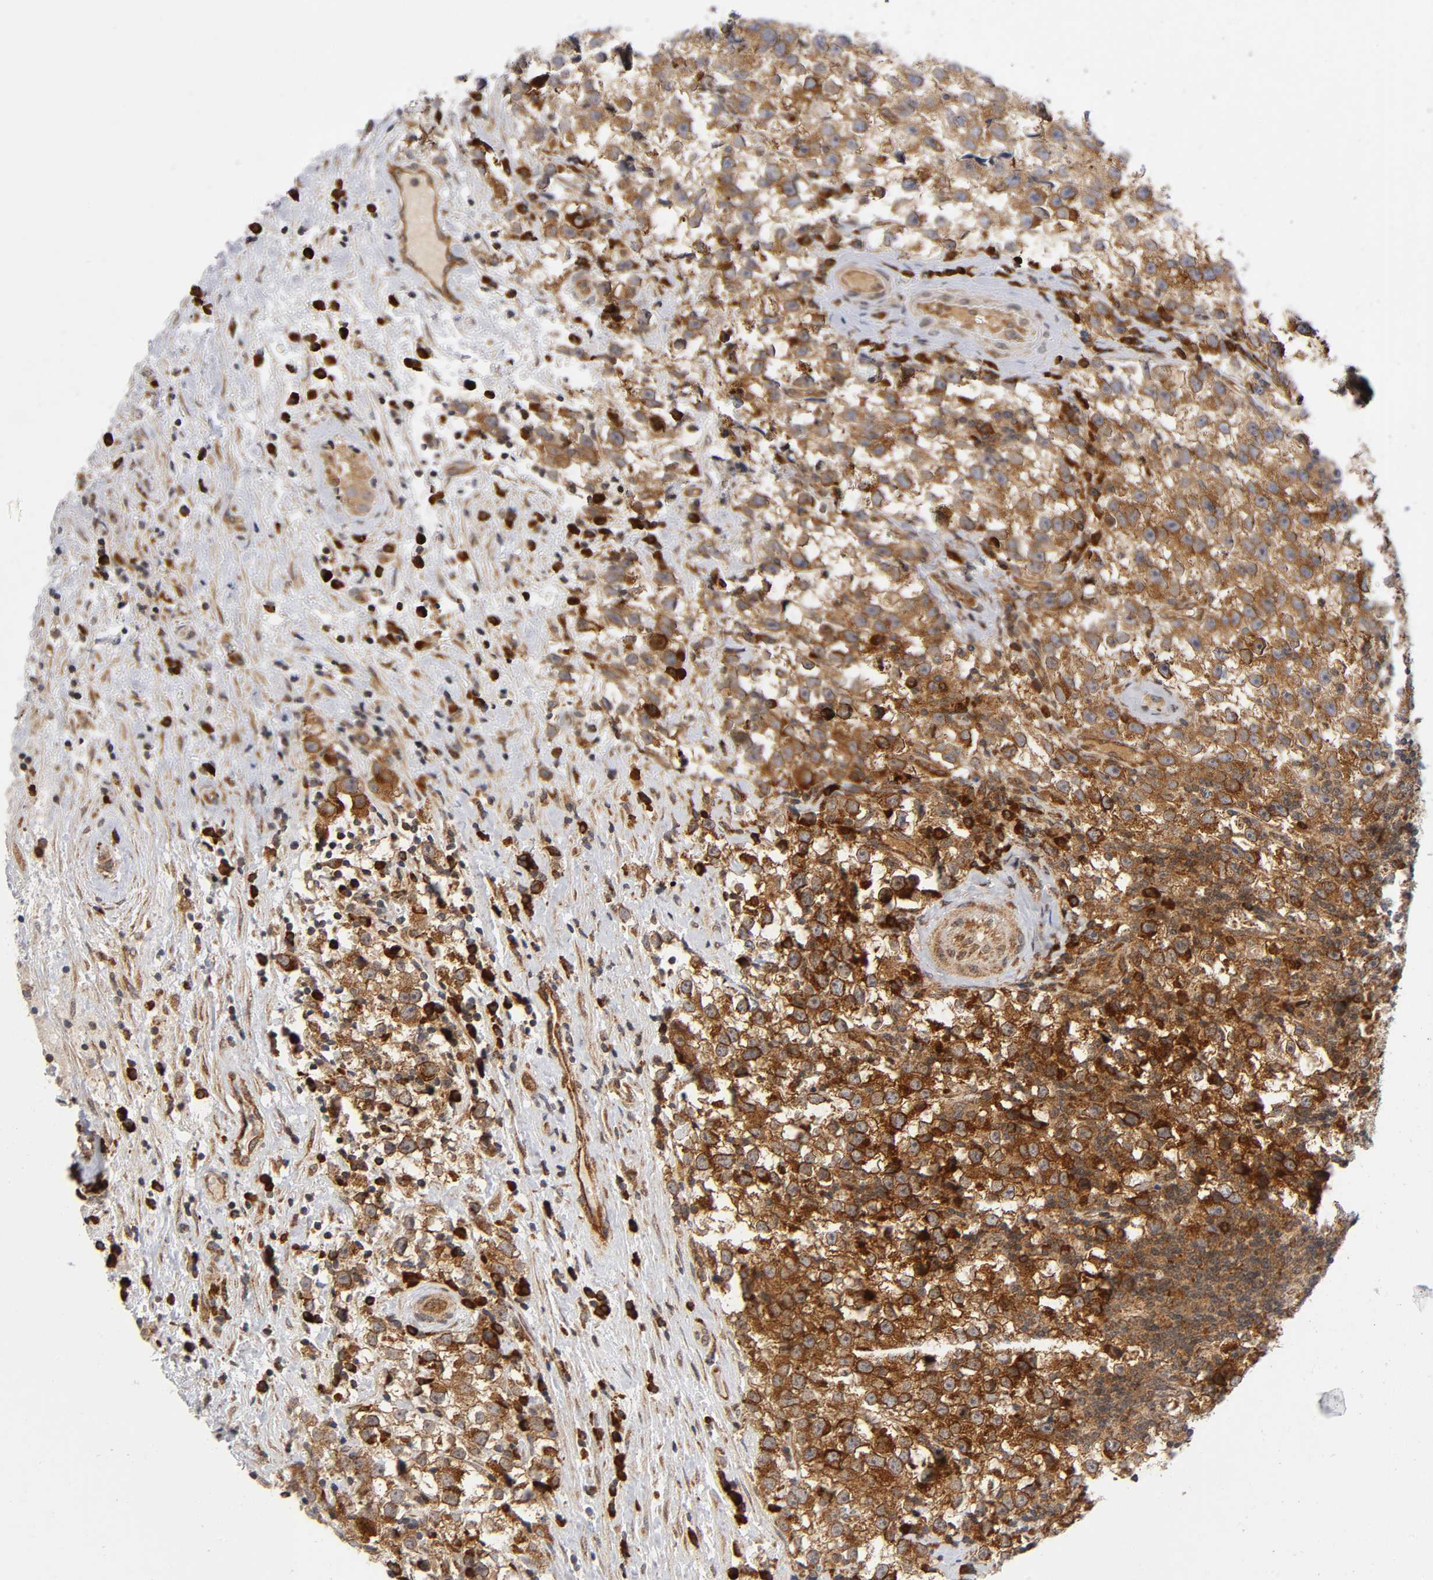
{"staining": {"intensity": "strong", "quantity": ">75%", "location": "cytoplasmic/membranous"}, "tissue": "testis cancer", "cell_type": "Tumor cells", "image_type": "cancer", "snomed": [{"axis": "morphology", "description": "Seminoma, NOS"}, {"axis": "topography", "description": "Testis"}], "caption": "Protein analysis of testis cancer (seminoma) tissue exhibits strong cytoplasmic/membranous expression in about >75% of tumor cells.", "gene": "EIF5", "patient": {"sex": "male", "age": 33}}